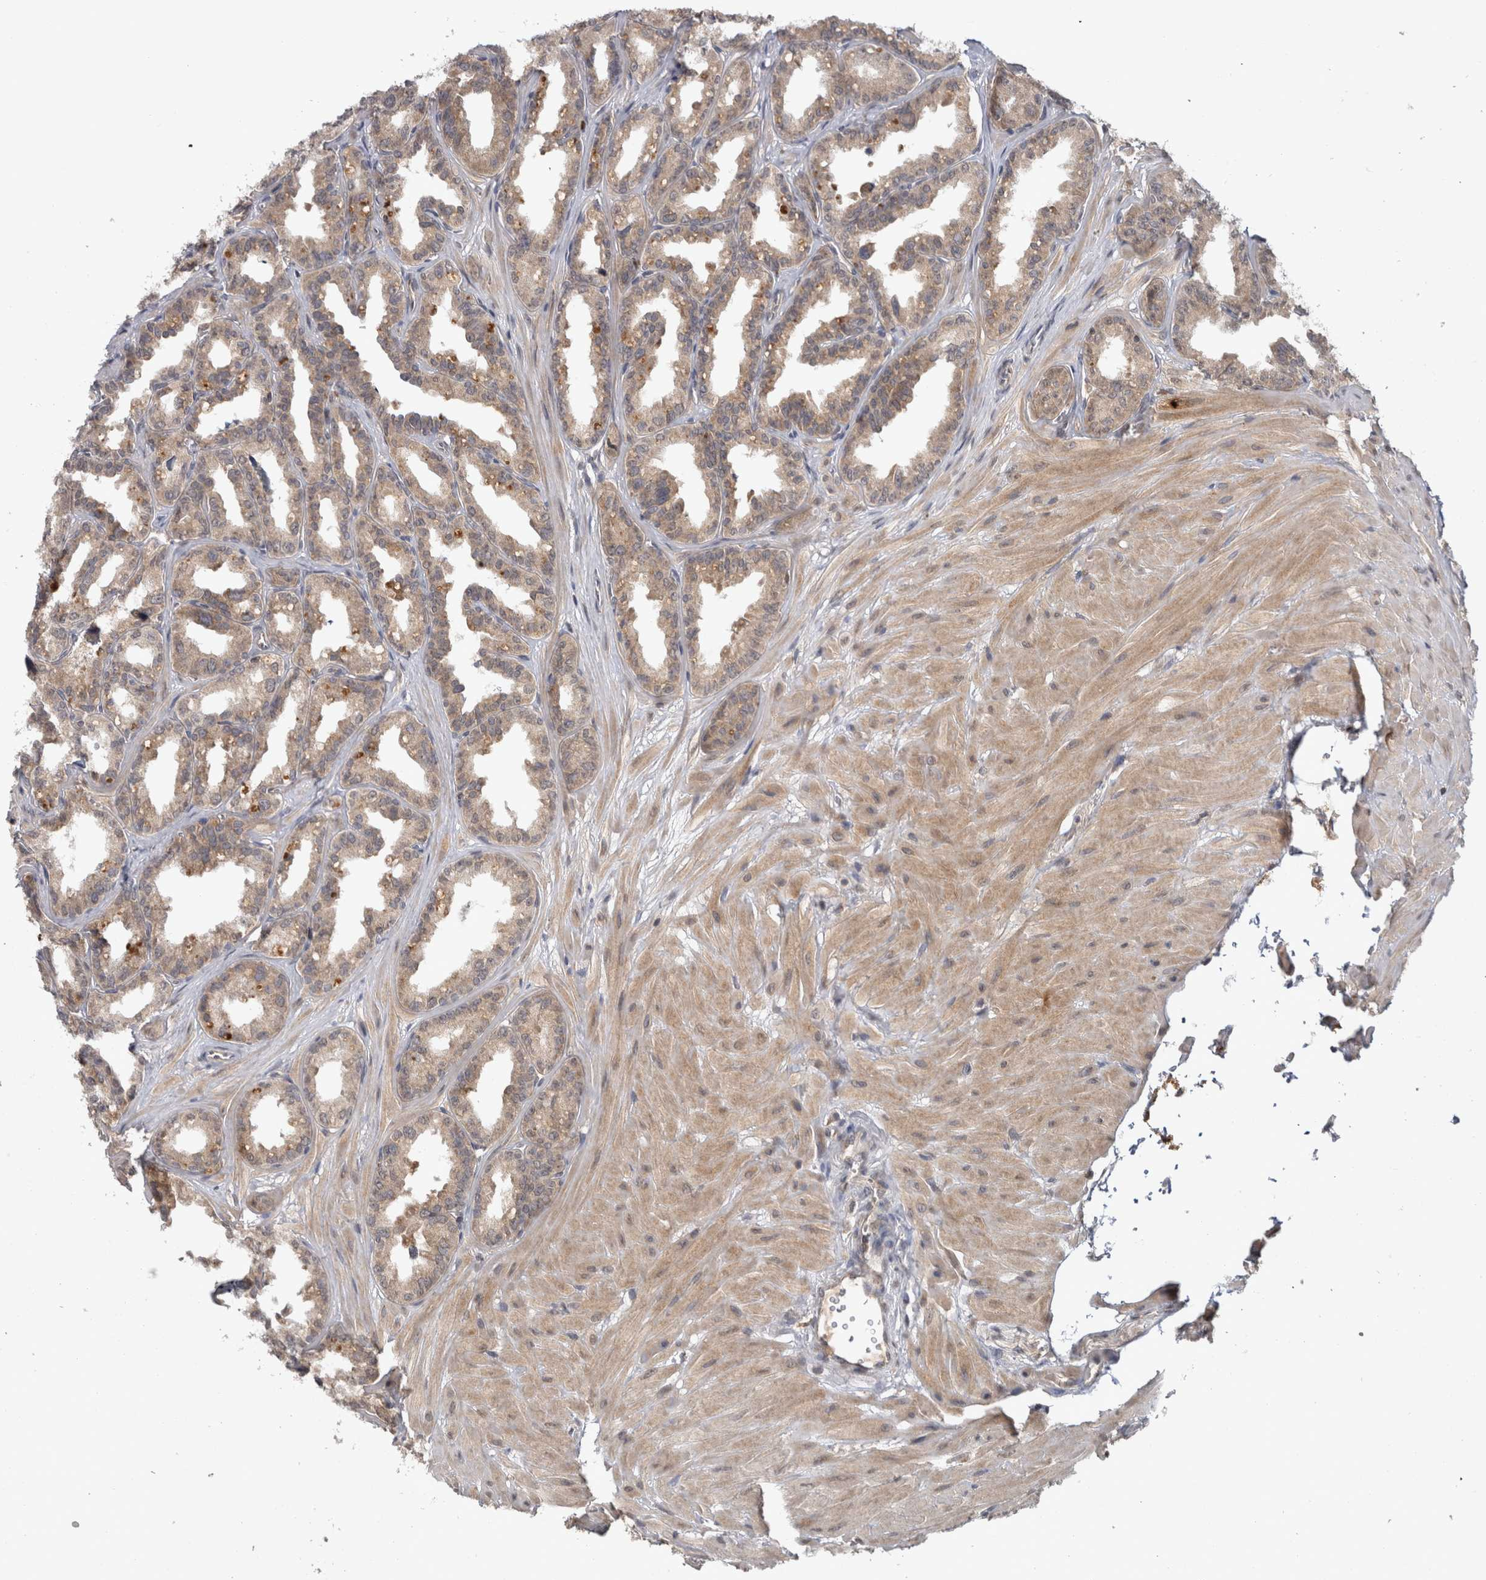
{"staining": {"intensity": "weak", "quantity": ">75%", "location": "cytoplasmic/membranous"}, "tissue": "seminal vesicle", "cell_type": "Glandular cells", "image_type": "normal", "snomed": [{"axis": "morphology", "description": "Normal tissue, NOS"}, {"axis": "topography", "description": "Prostate"}, {"axis": "topography", "description": "Seminal veicle"}], "caption": "Glandular cells exhibit weak cytoplasmic/membranous positivity in approximately >75% of cells in normal seminal vesicle.", "gene": "HMOX2", "patient": {"sex": "male", "age": 51}}